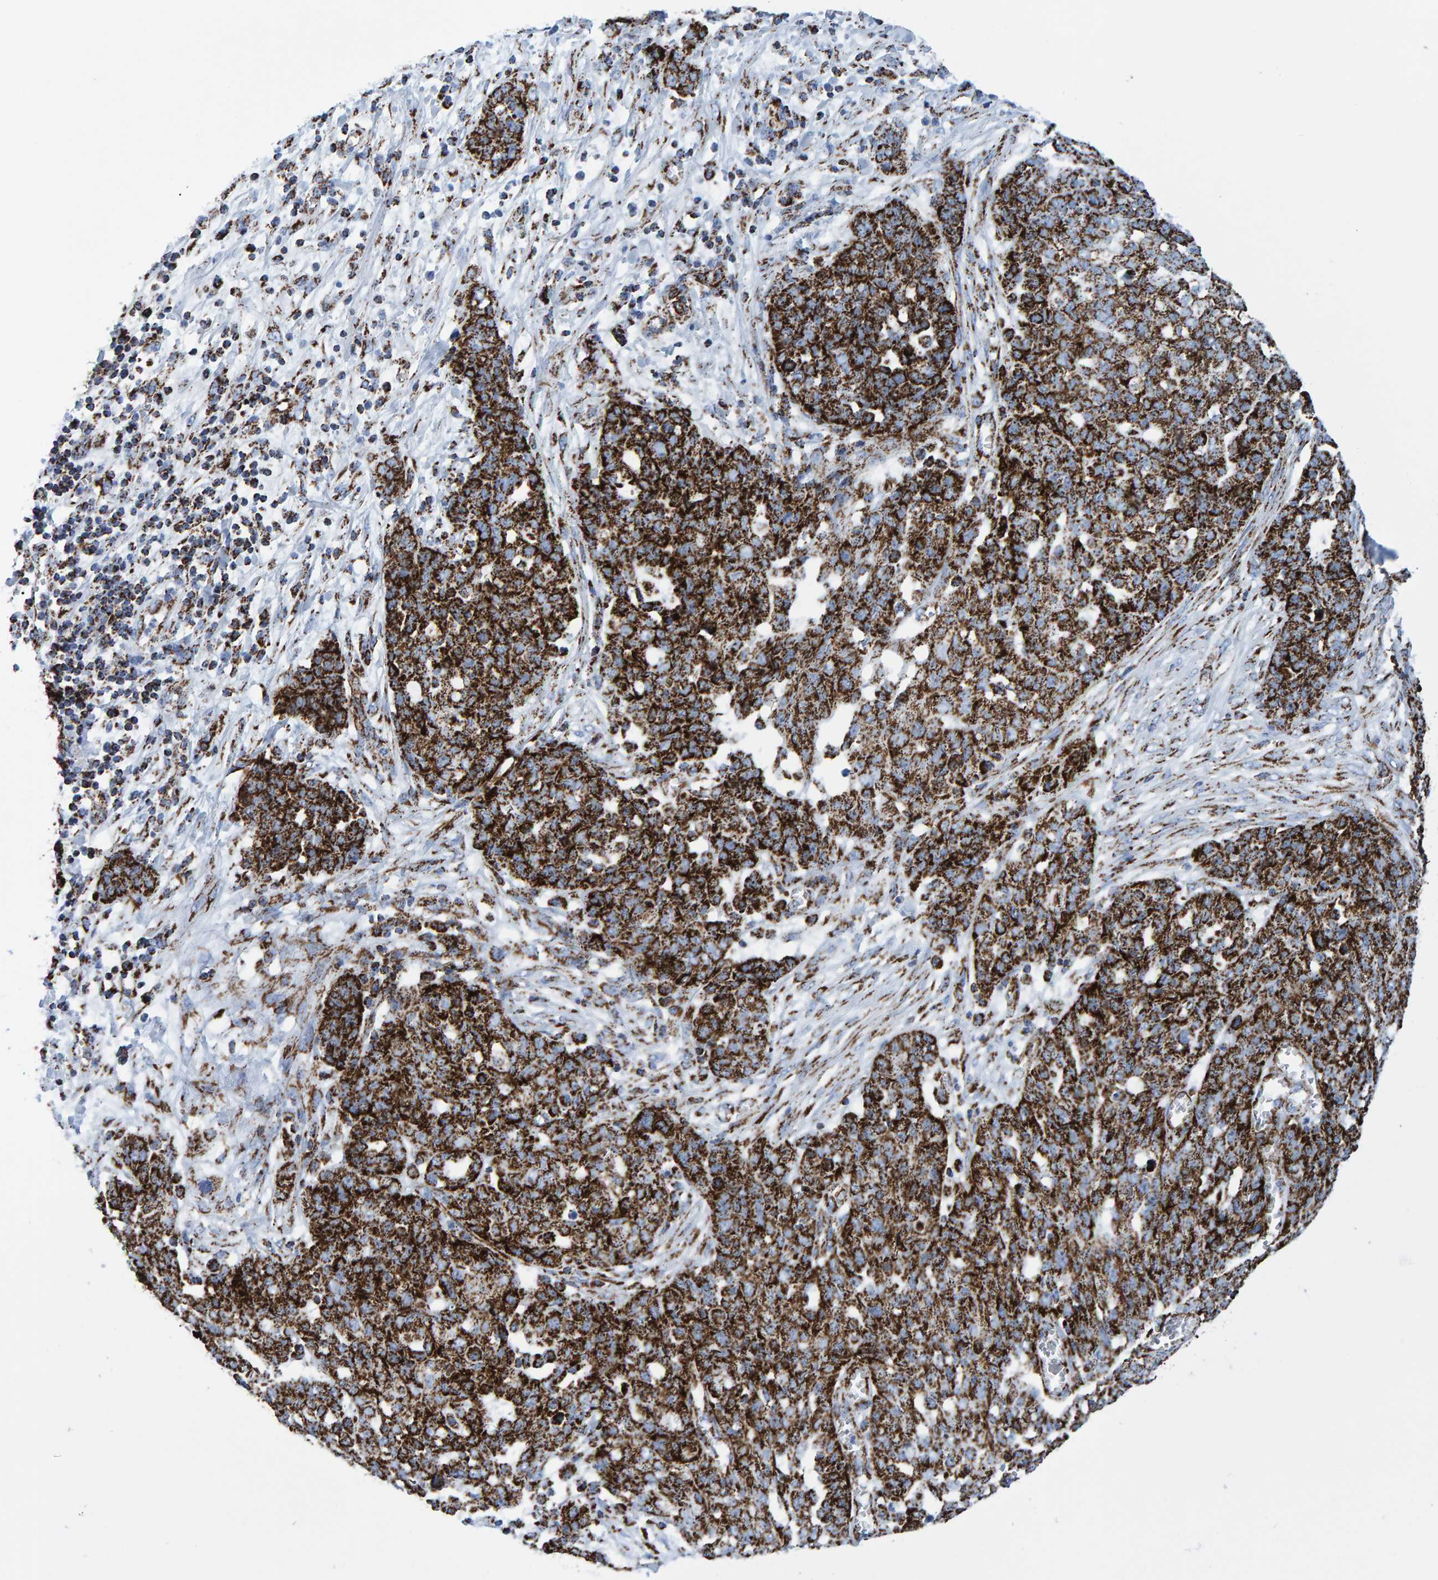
{"staining": {"intensity": "strong", "quantity": ">75%", "location": "cytoplasmic/membranous"}, "tissue": "ovarian cancer", "cell_type": "Tumor cells", "image_type": "cancer", "snomed": [{"axis": "morphology", "description": "Cystadenocarcinoma, serous, NOS"}, {"axis": "topography", "description": "Soft tissue"}, {"axis": "topography", "description": "Ovary"}], "caption": "Ovarian serous cystadenocarcinoma stained with a brown dye demonstrates strong cytoplasmic/membranous positive staining in about >75% of tumor cells.", "gene": "ENSG00000262660", "patient": {"sex": "female", "age": 57}}